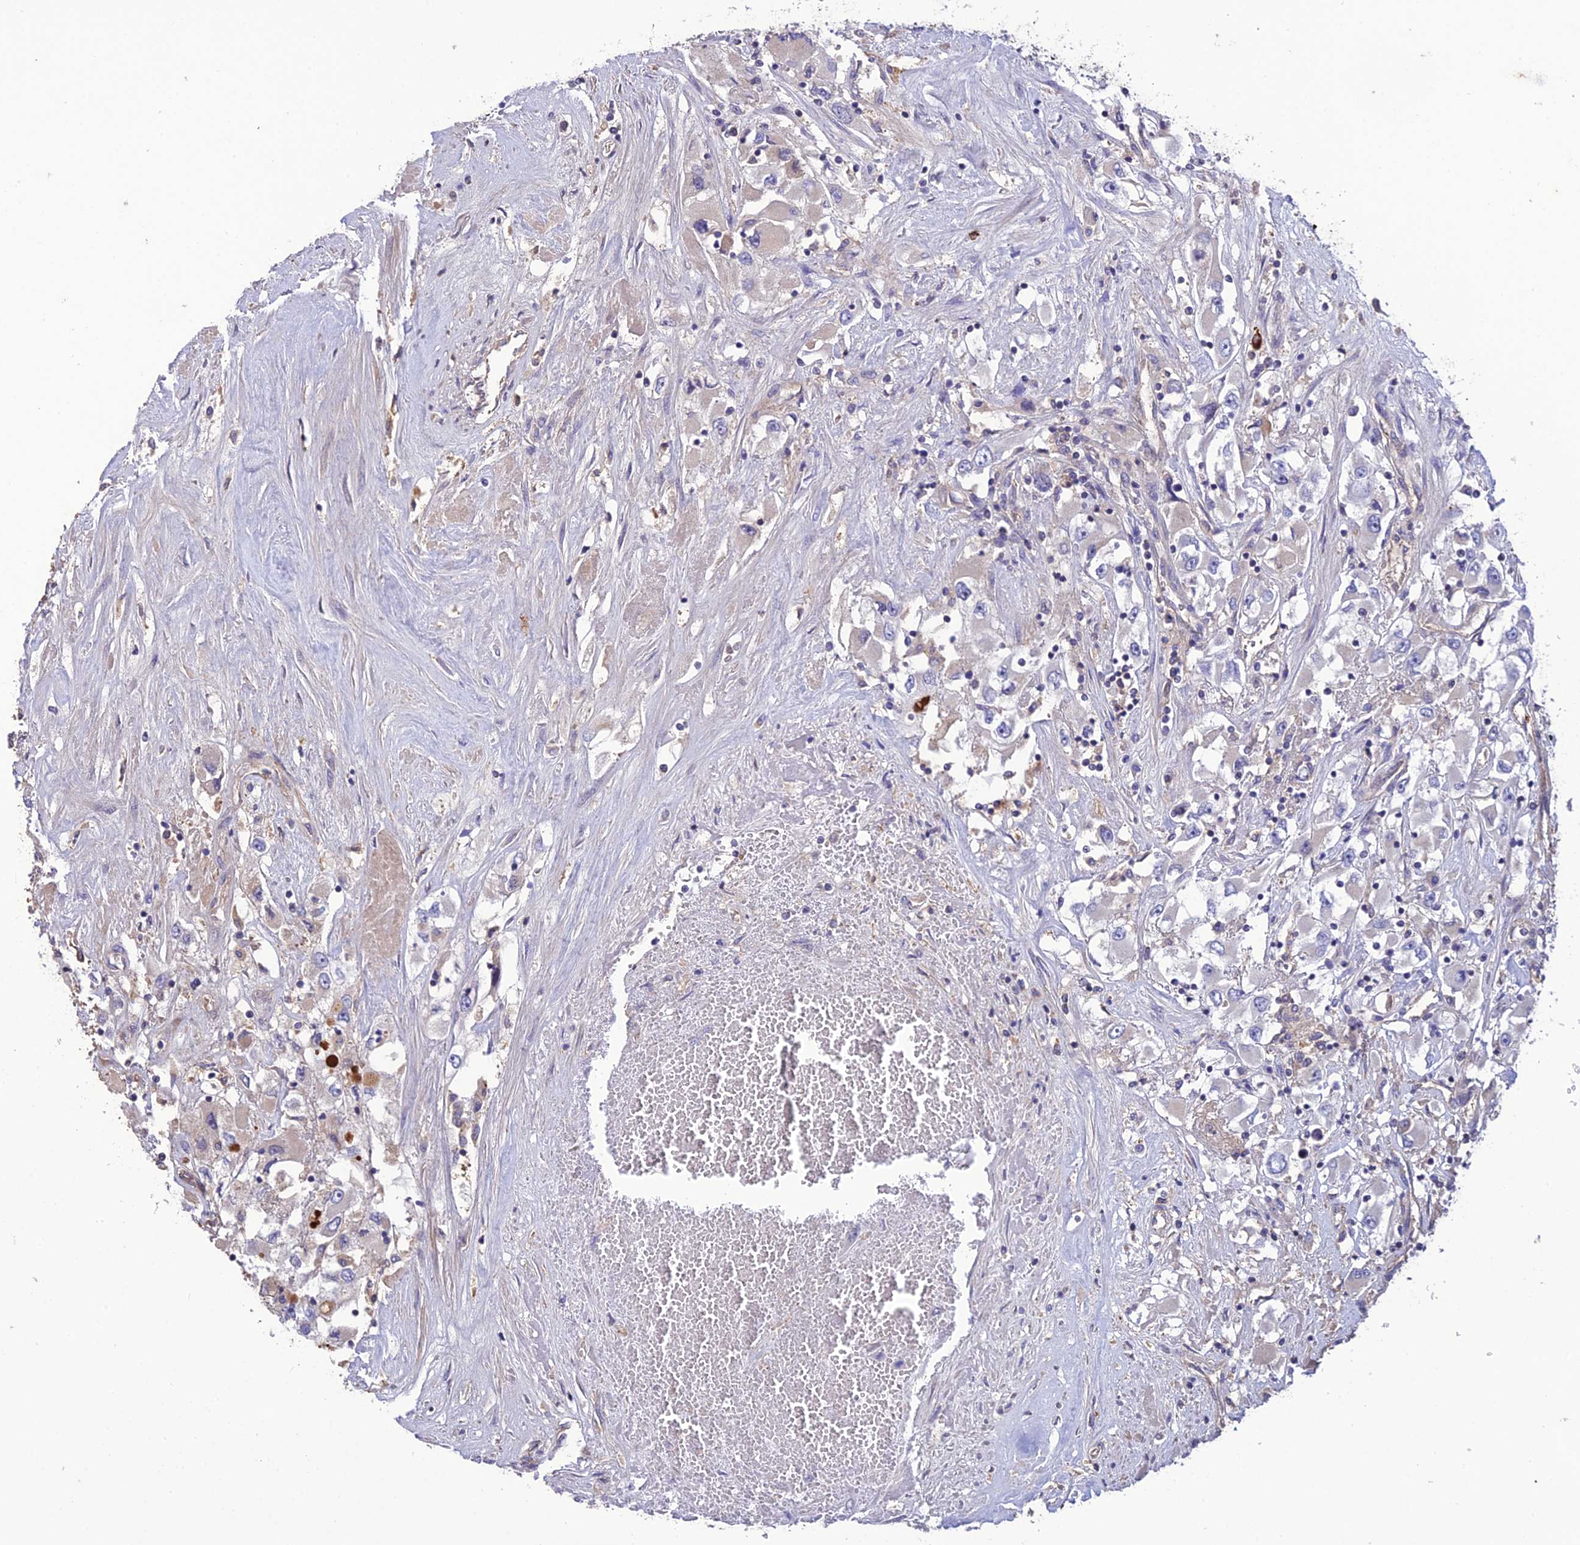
{"staining": {"intensity": "weak", "quantity": "<25%", "location": "cytoplasmic/membranous"}, "tissue": "renal cancer", "cell_type": "Tumor cells", "image_type": "cancer", "snomed": [{"axis": "morphology", "description": "Adenocarcinoma, NOS"}, {"axis": "topography", "description": "Kidney"}], "caption": "Tumor cells are negative for protein expression in human renal adenocarcinoma.", "gene": "MIOS", "patient": {"sex": "female", "age": 52}}